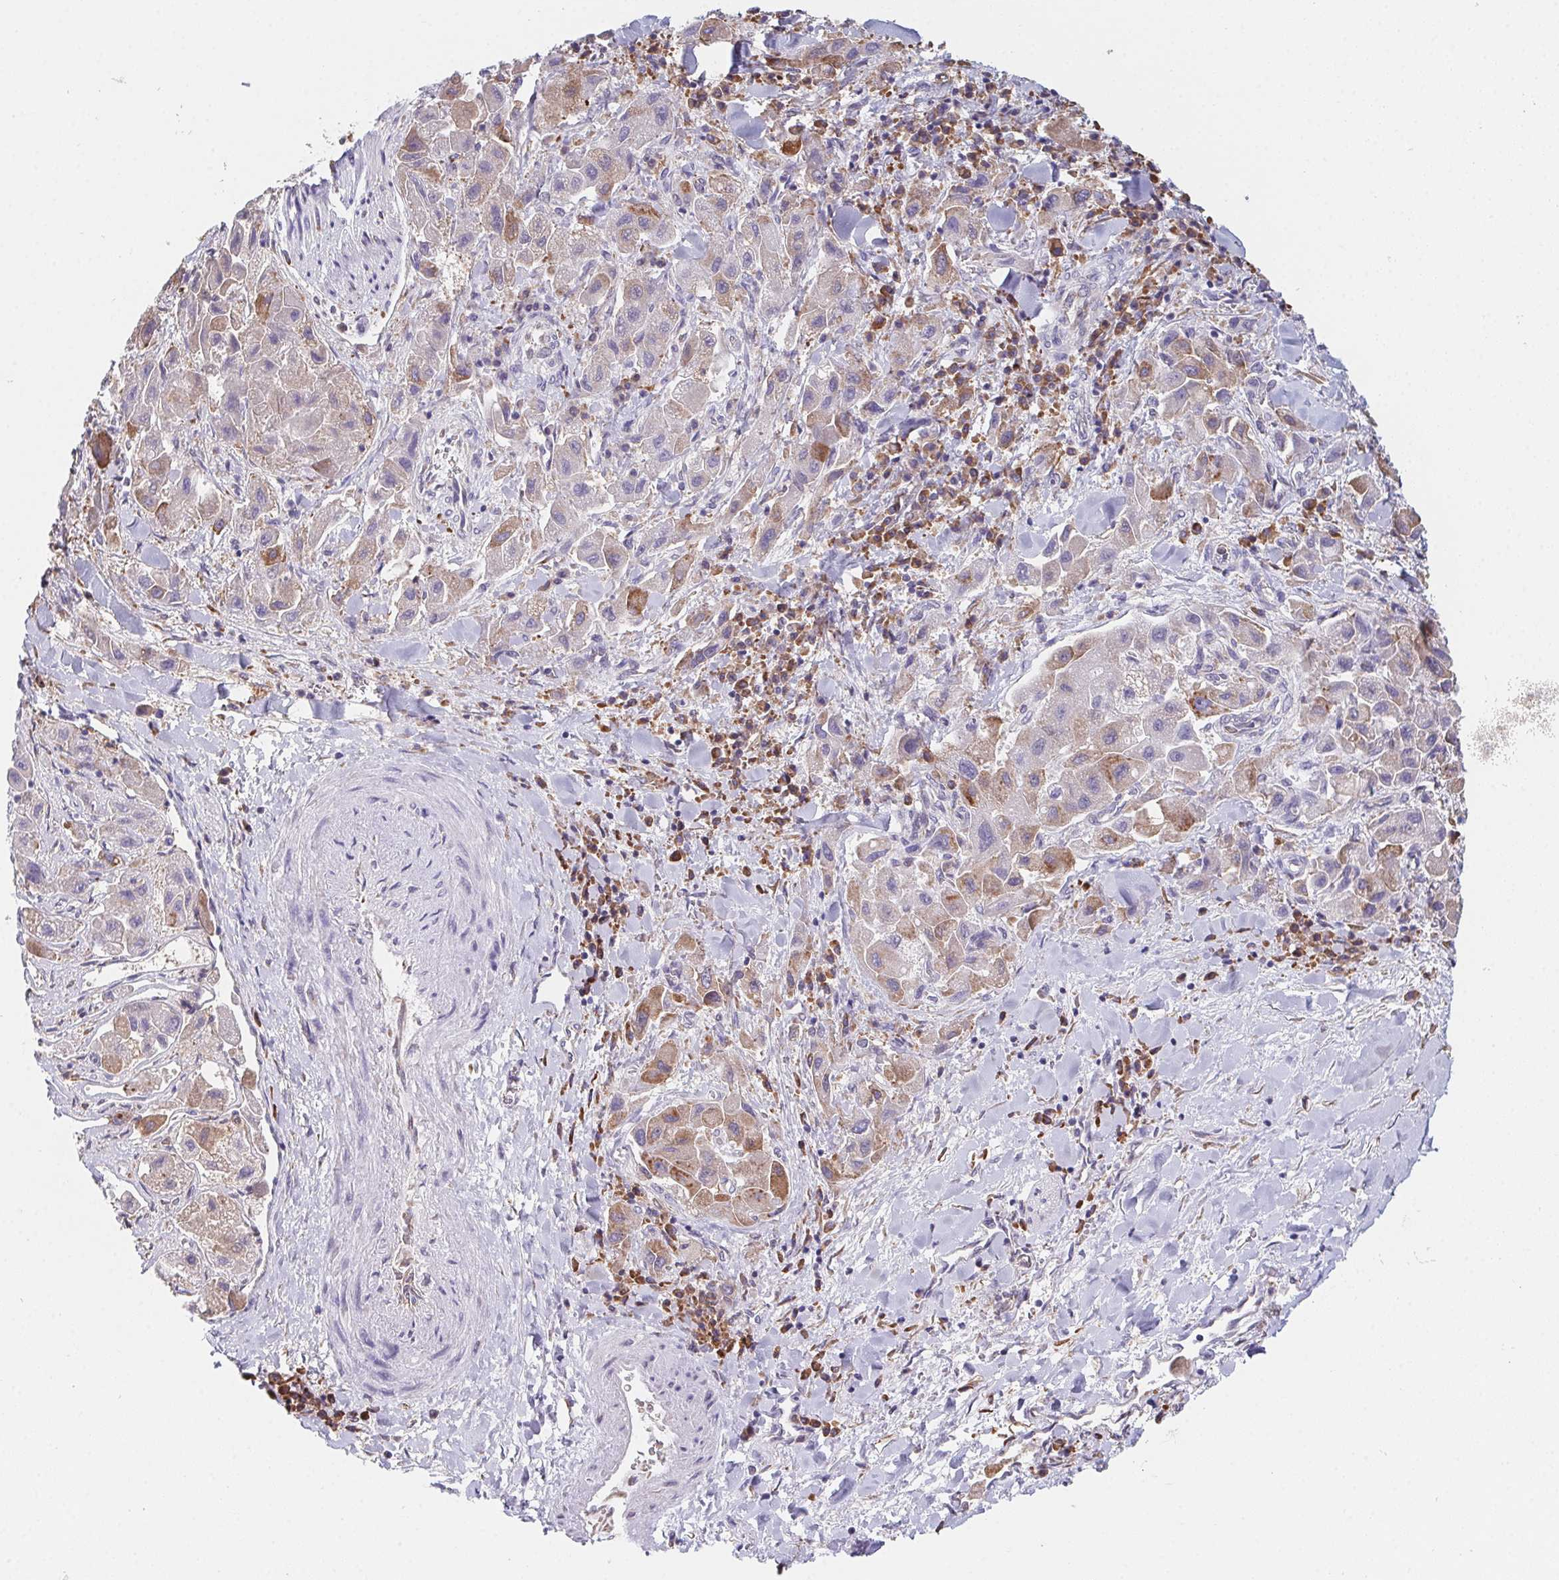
{"staining": {"intensity": "moderate", "quantity": "<25%", "location": "cytoplasmic/membranous"}, "tissue": "liver cancer", "cell_type": "Tumor cells", "image_type": "cancer", "snomed": [{"axis": "morphology", "description": "Carcinoma, Hepatocellular, NOS"}, {"axis": "topography", "description": "Liver"}], "caption": "Liver hepatocellular carcinoma stained with immunohistochemistry demonstrates moderate cytoplasmic/membranous positivity in approximately <25% of tumor cells.", "gene": "ADAM8", "patient": {"sex": "male", "age": 24}}